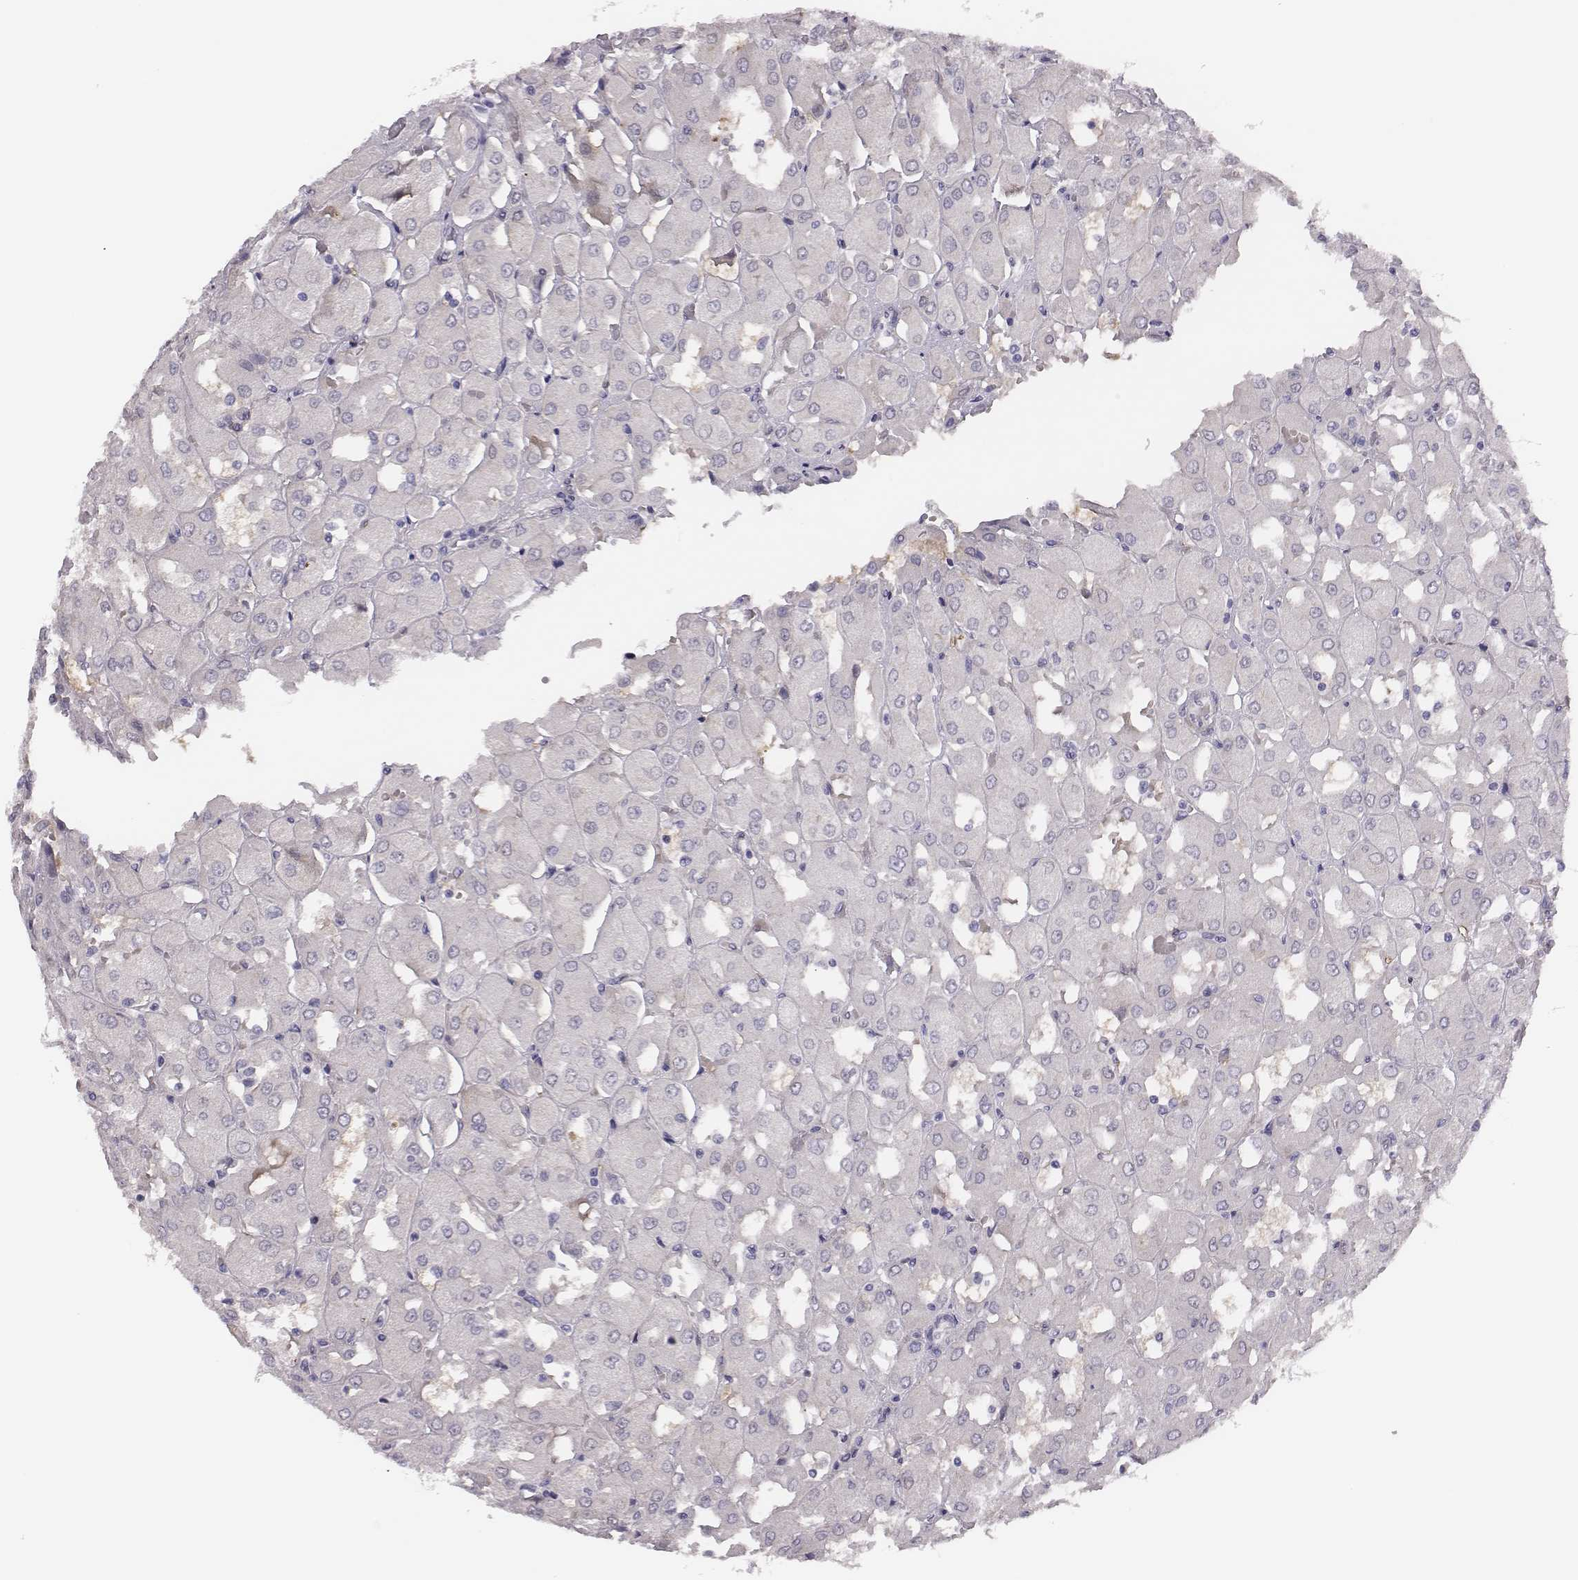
{"staining": {"intensity": "negative", "quantity": "none", "location": "none"}, "tissue": "renal cancer", "cell_type": "Tumor cells", "image_type": "cancer", "snomed": [{"axis": "morphology", "description": "Adenocarcinoma, NOS"}, {"axis": "topography", "description": "Kidney"}], "caption": "DAB immunohistochemical staining of human renal cancer (adenocarcinoma) displays no significant positivity in tumor cells. (DAB (3,3'-diaminobenzidine) immunohistochemistry (IHC) visualized using brightfield microscopy, high magnification).", "gene": "SCML2", "patient": {"sex": "male", "age": 72}}